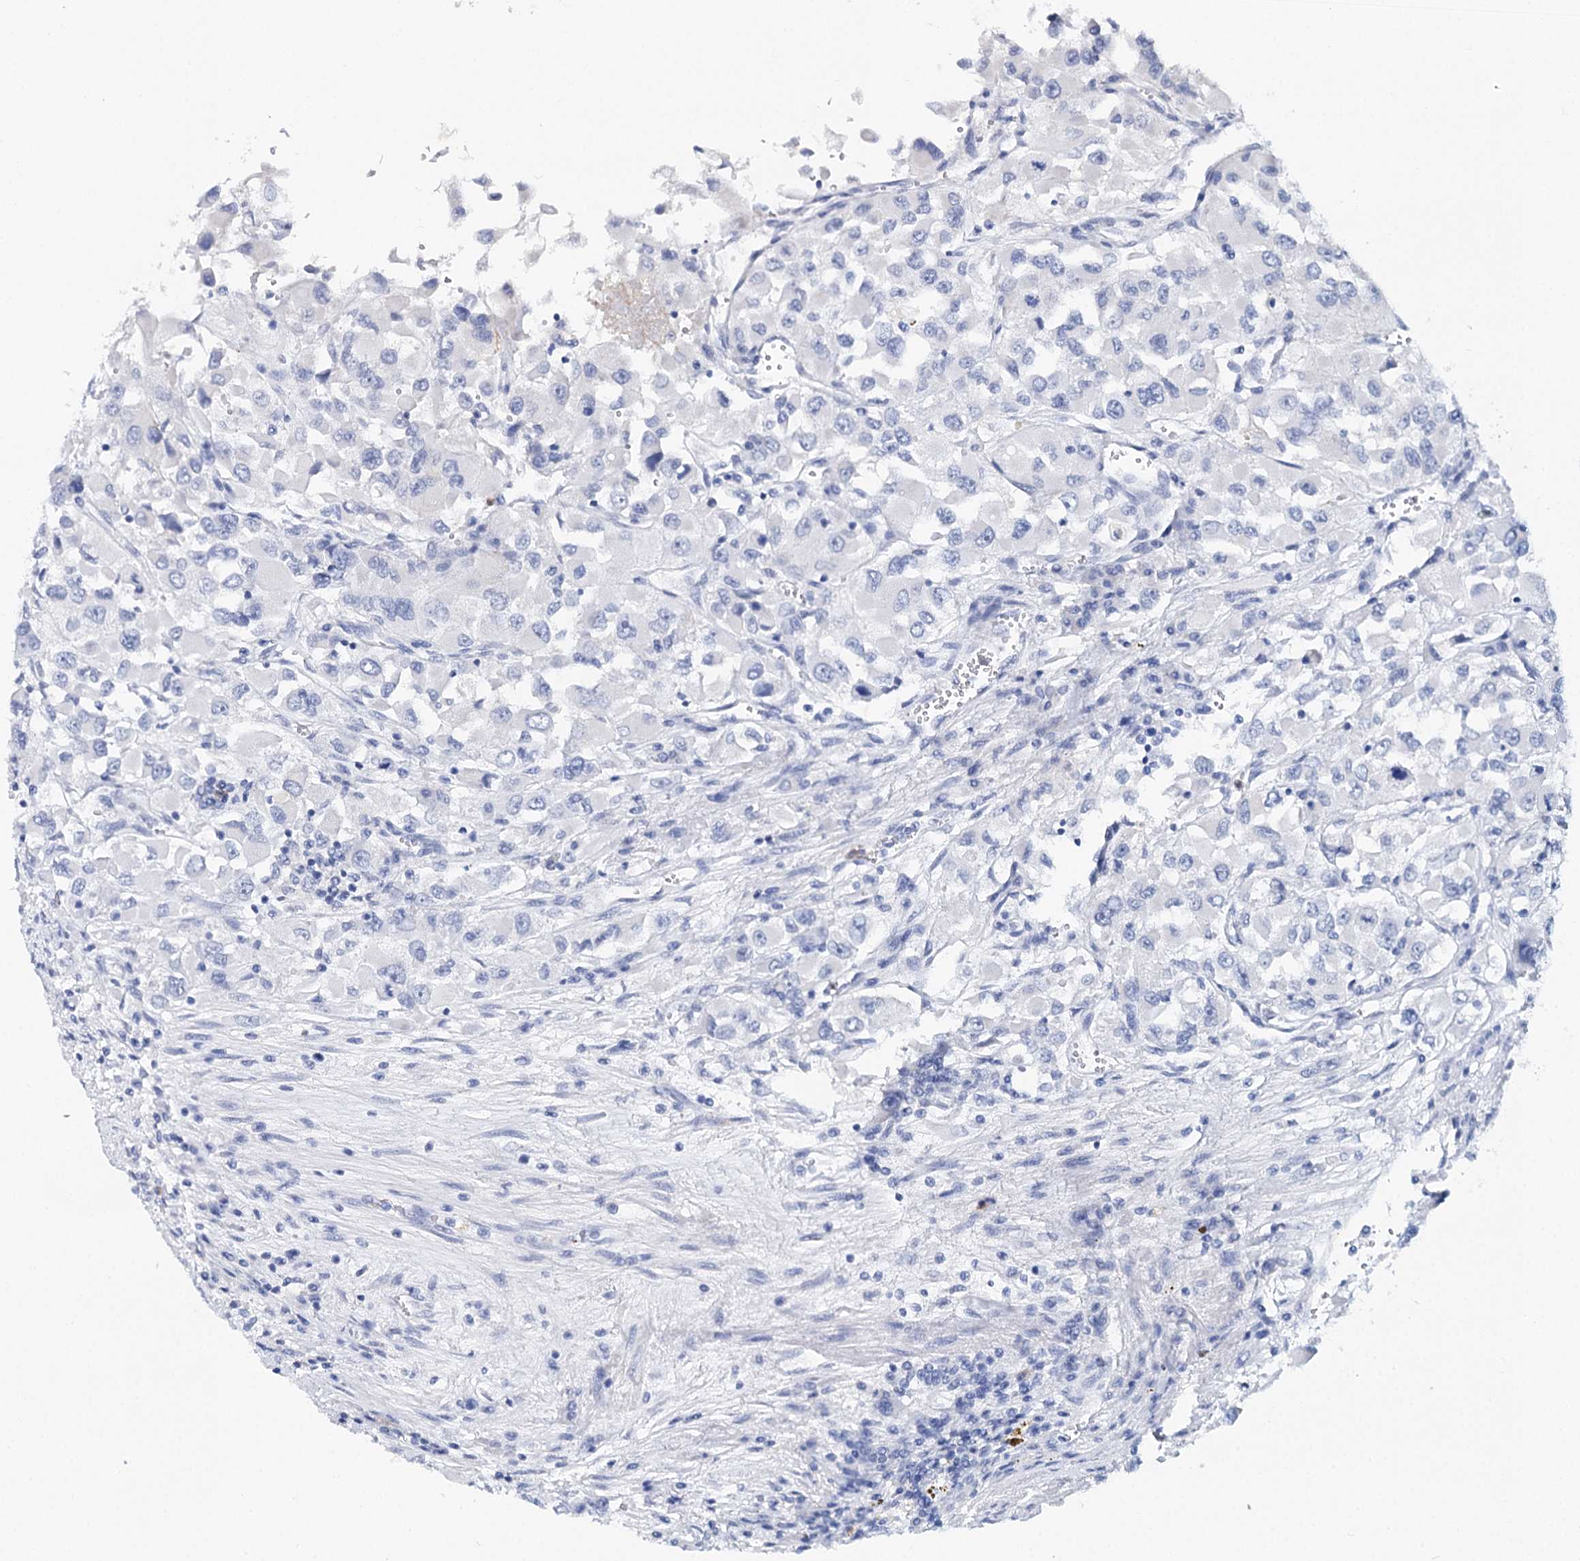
{"staining": {"intensity": "negative", "quantity": "none", "location": "none"}, "tissue": "renal cancer", "cell_type": "Tumor cells", "image_type": "cancer", "snomed": [{"axis": "morphology", "description": "Adenocarcinoma, NOS"}, {"axis": "topography", "description": "Kidney"}], "caption": "Immunohistochemical staining of renal cancer reveals no significant positivity in tumor cells. (DAB immunohistochemistry, high magnification).", "gene": "CEACAM8", "patient": {"sex": "female", "age": 52}}